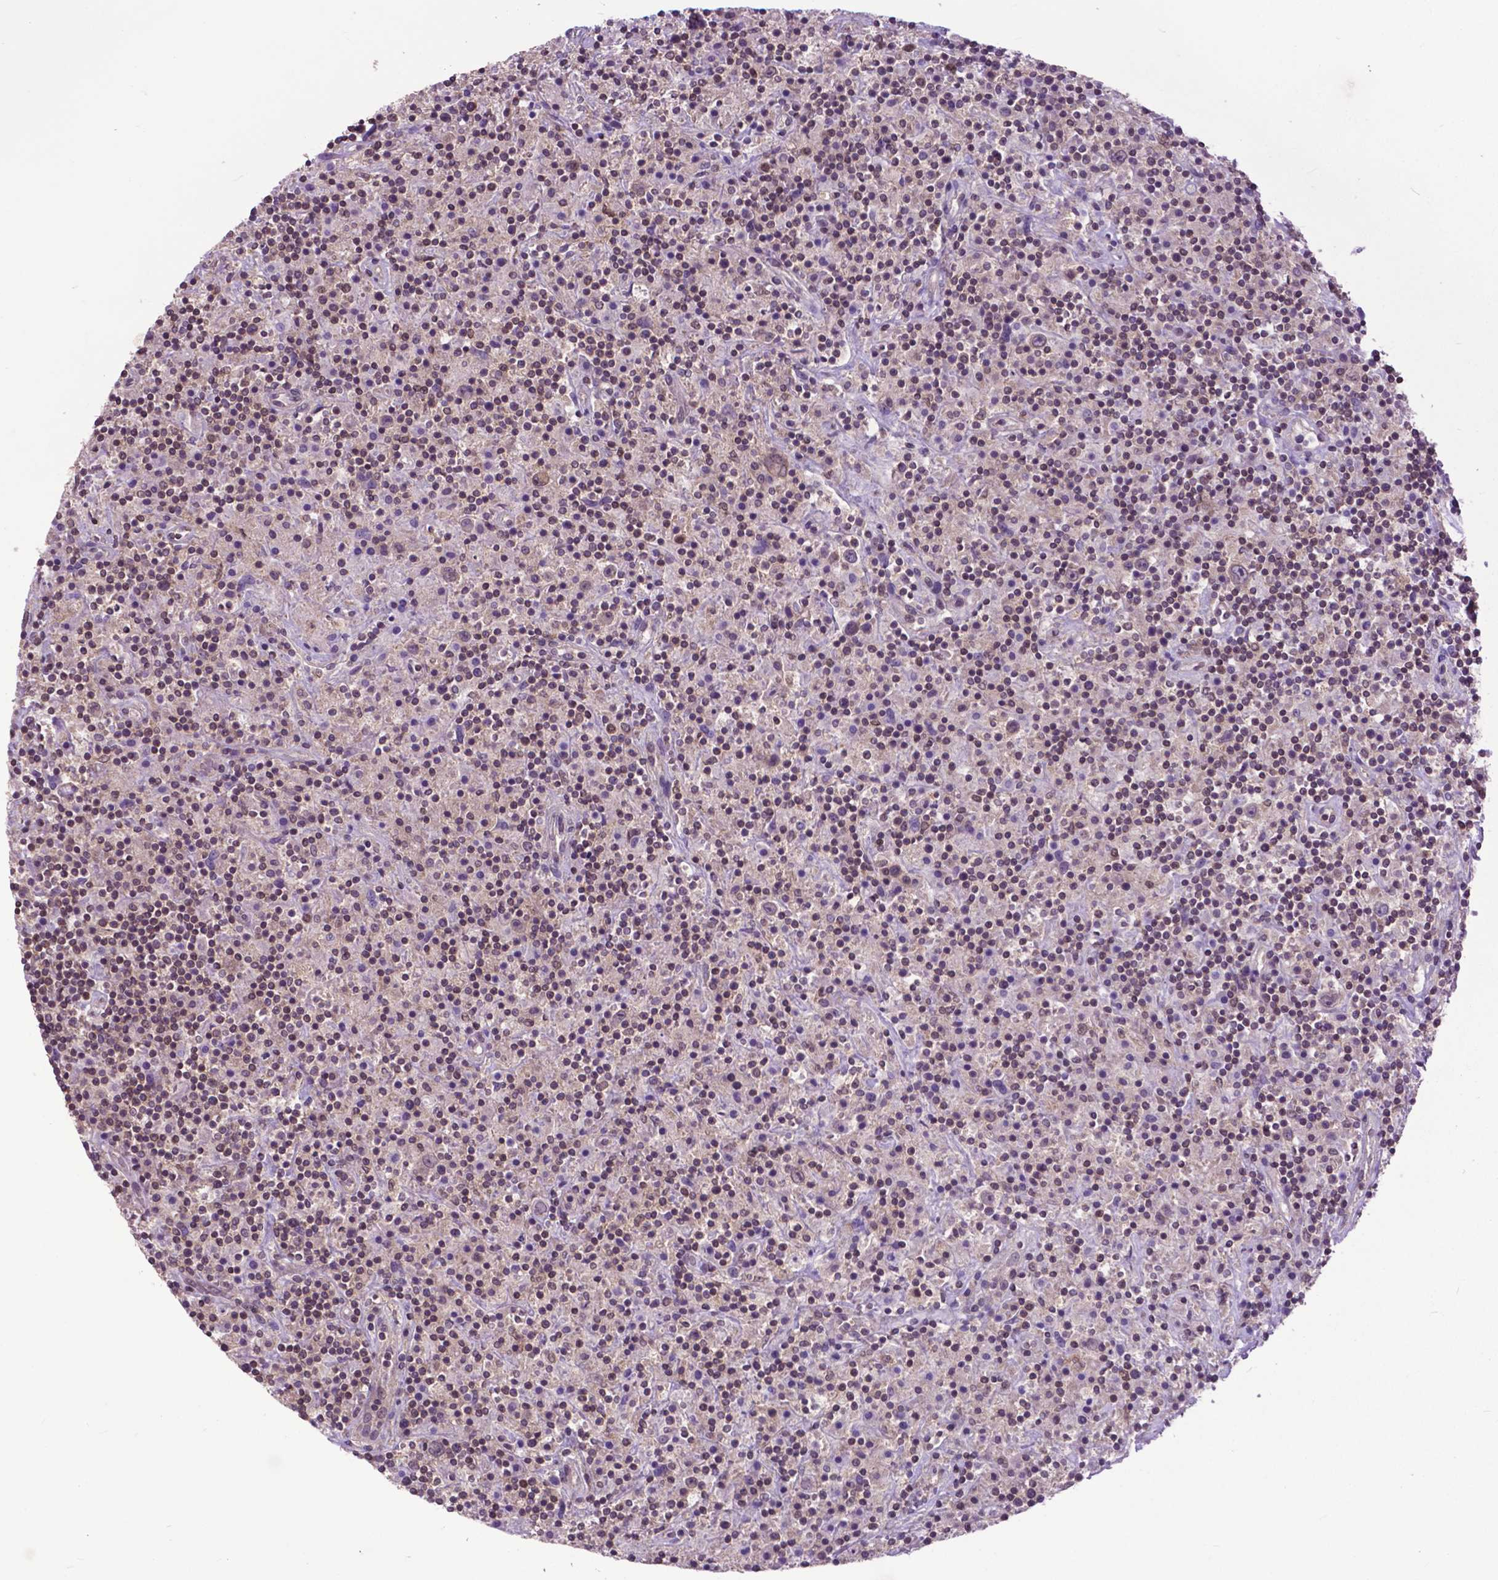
{"staining": {"intensity": "negative", "quantity": "none", "location": "none"}, "tissue": "lymphoma", "cell_type": "Tumor cells", "image_type": "cancer", "snomed": [{"axis": "morphology", "description": "Hodgkin's disease, NOS"}, {"axis": "topography", "description": "Lymph node"}], "caption": "This is a micrograph of immunohistochemistry (IHC) staining of lymphoma, which shows no expression in tumor cells. The staining was performed using DAB to visualize the protein expression in brown, while the nuclei were stained in blue with hematoxylin (Magnification: 20x).", "gene": "OTUB1", "patient": {"sex": "male", "age": 70}}